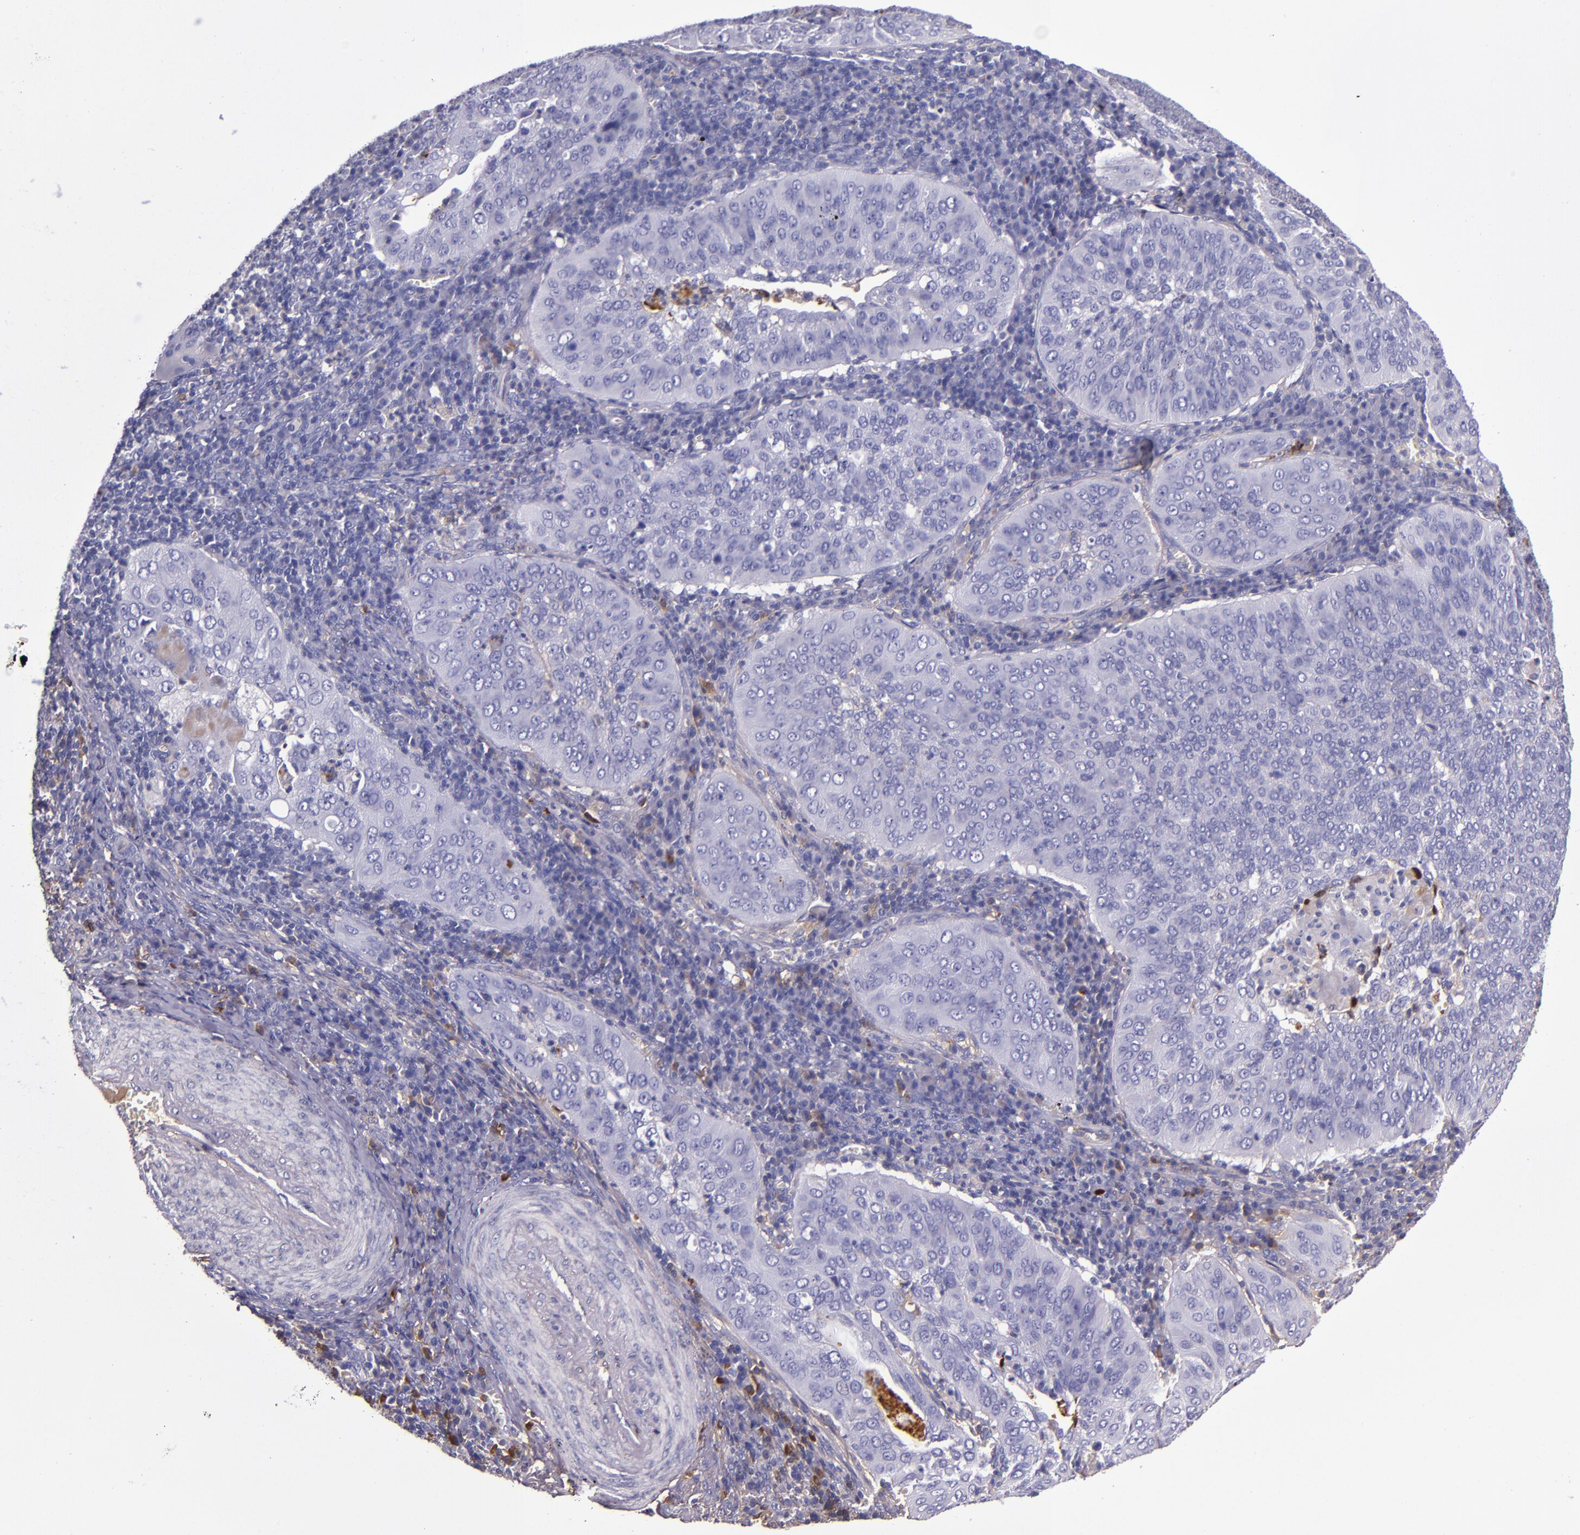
{"staining": {"intensity": "negative", "quantity": "none", "location": "none"}, "tissue": "cervical cancer", "cell_type": "Tumor cells", "image_type": "cancer", "snomed": [{"axis": "morphology", "description": "Squamous cell carcinoma, NOS"}, {"axis": "topography", "description": "Cervix"}], "caption": "DAB immunohistochemical staining of human cervical cancer (squamous cell carcinoma) displays no significant positivity in tumor cells.", "gene": "CLEC3B", "patient": {"sex": "female", "age": 39}}